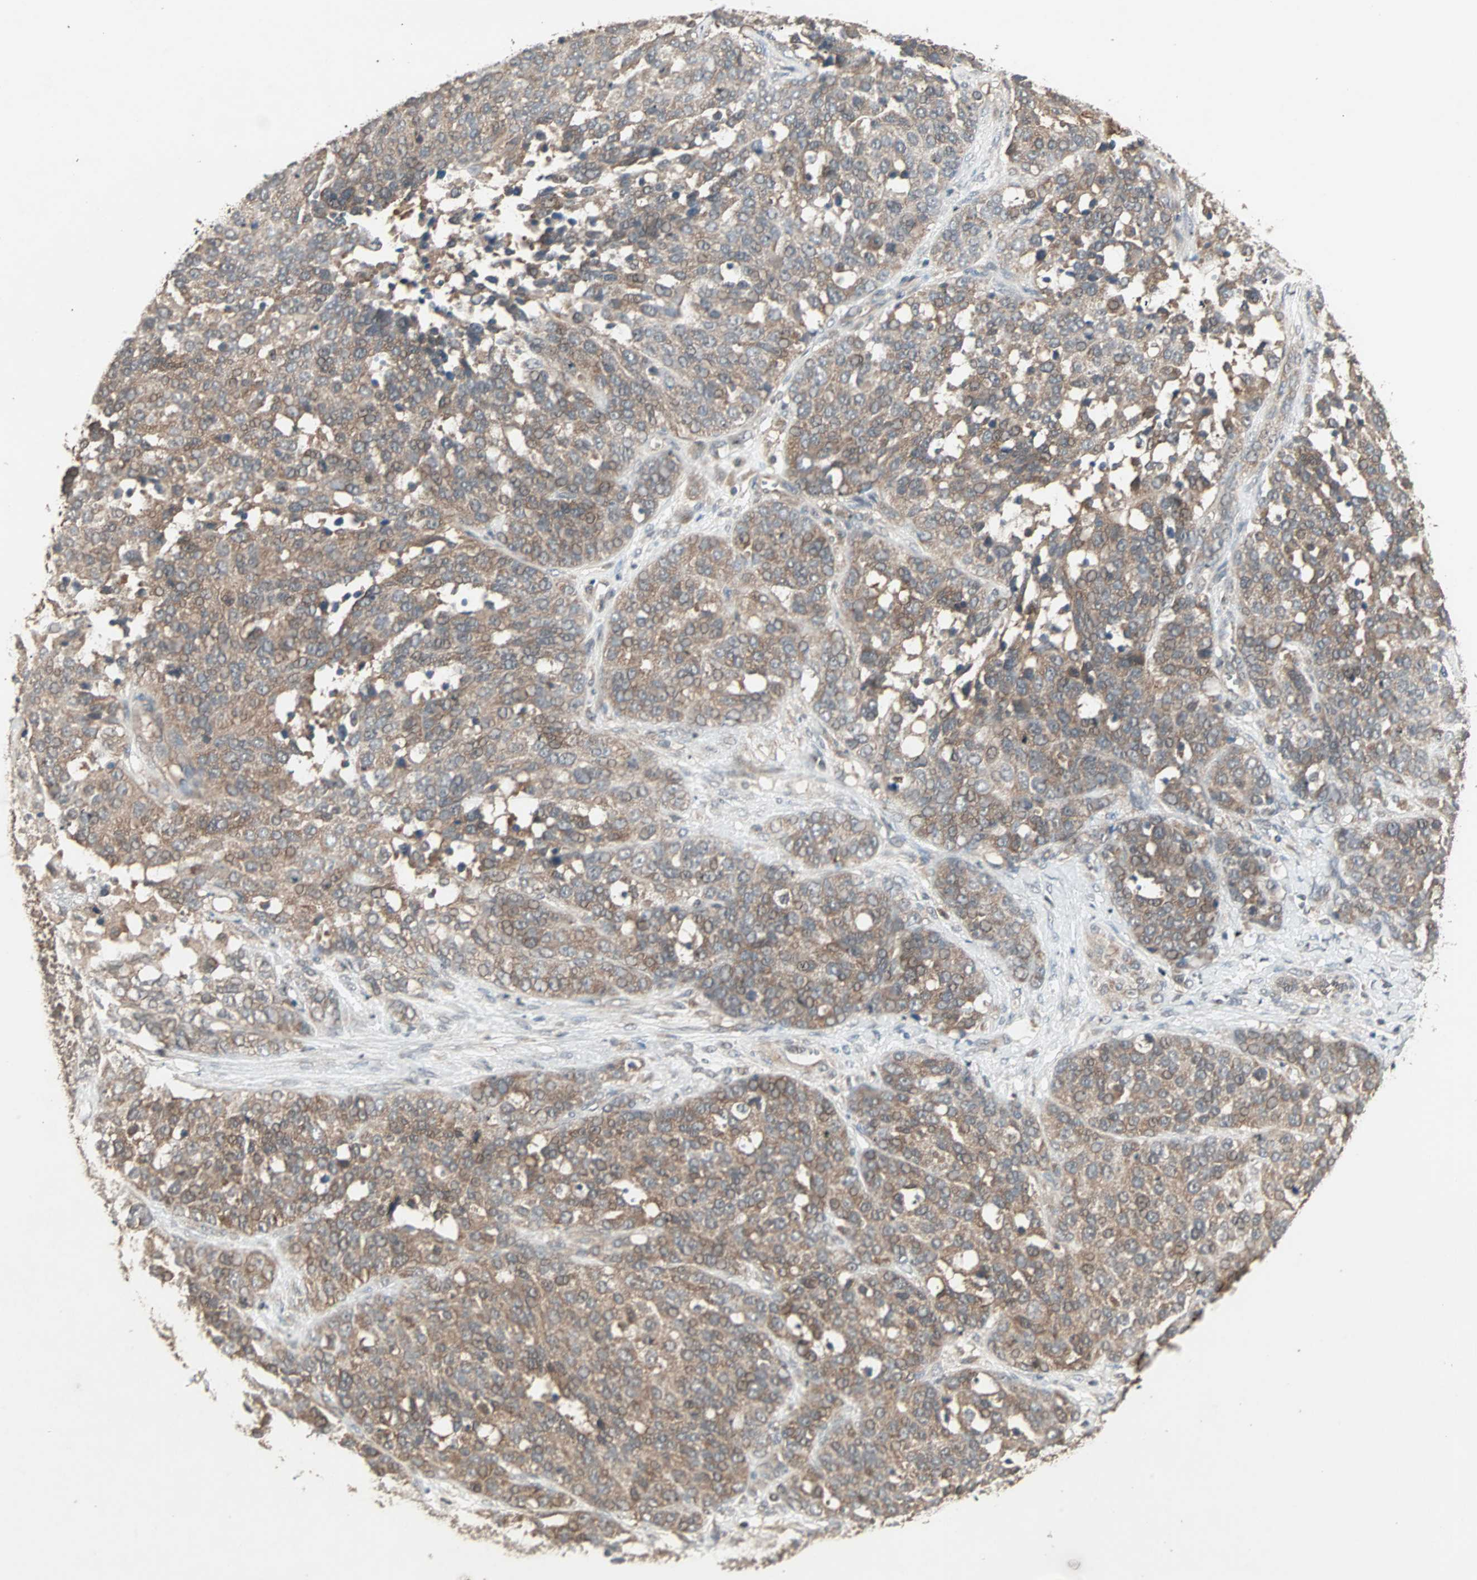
{"staining": {"intensity": "moderate", "quantity": ">75%", "location": "cytoplasmic/membranous"}, "tissue": "ovarian cancer", "cell_type": "Tumor cells", "image_type": "cancer", "snomed": [{"axis": "morphology", "description": "Cystadenocarcinoma, serous, NOS"}, {"axis": "topography", "description": "Ovary"}], "caption": "IHC (DAB (3,3'-diaminobenzidine)) staining of ovarian cancer (serous cystadenocarcinoma) demonstrates moderate cytoplasmic/membranous protein positivity in about >75% of tumor cells.", "gene": "UBAC1", "patient": {"sex": "female", "age": 44}}